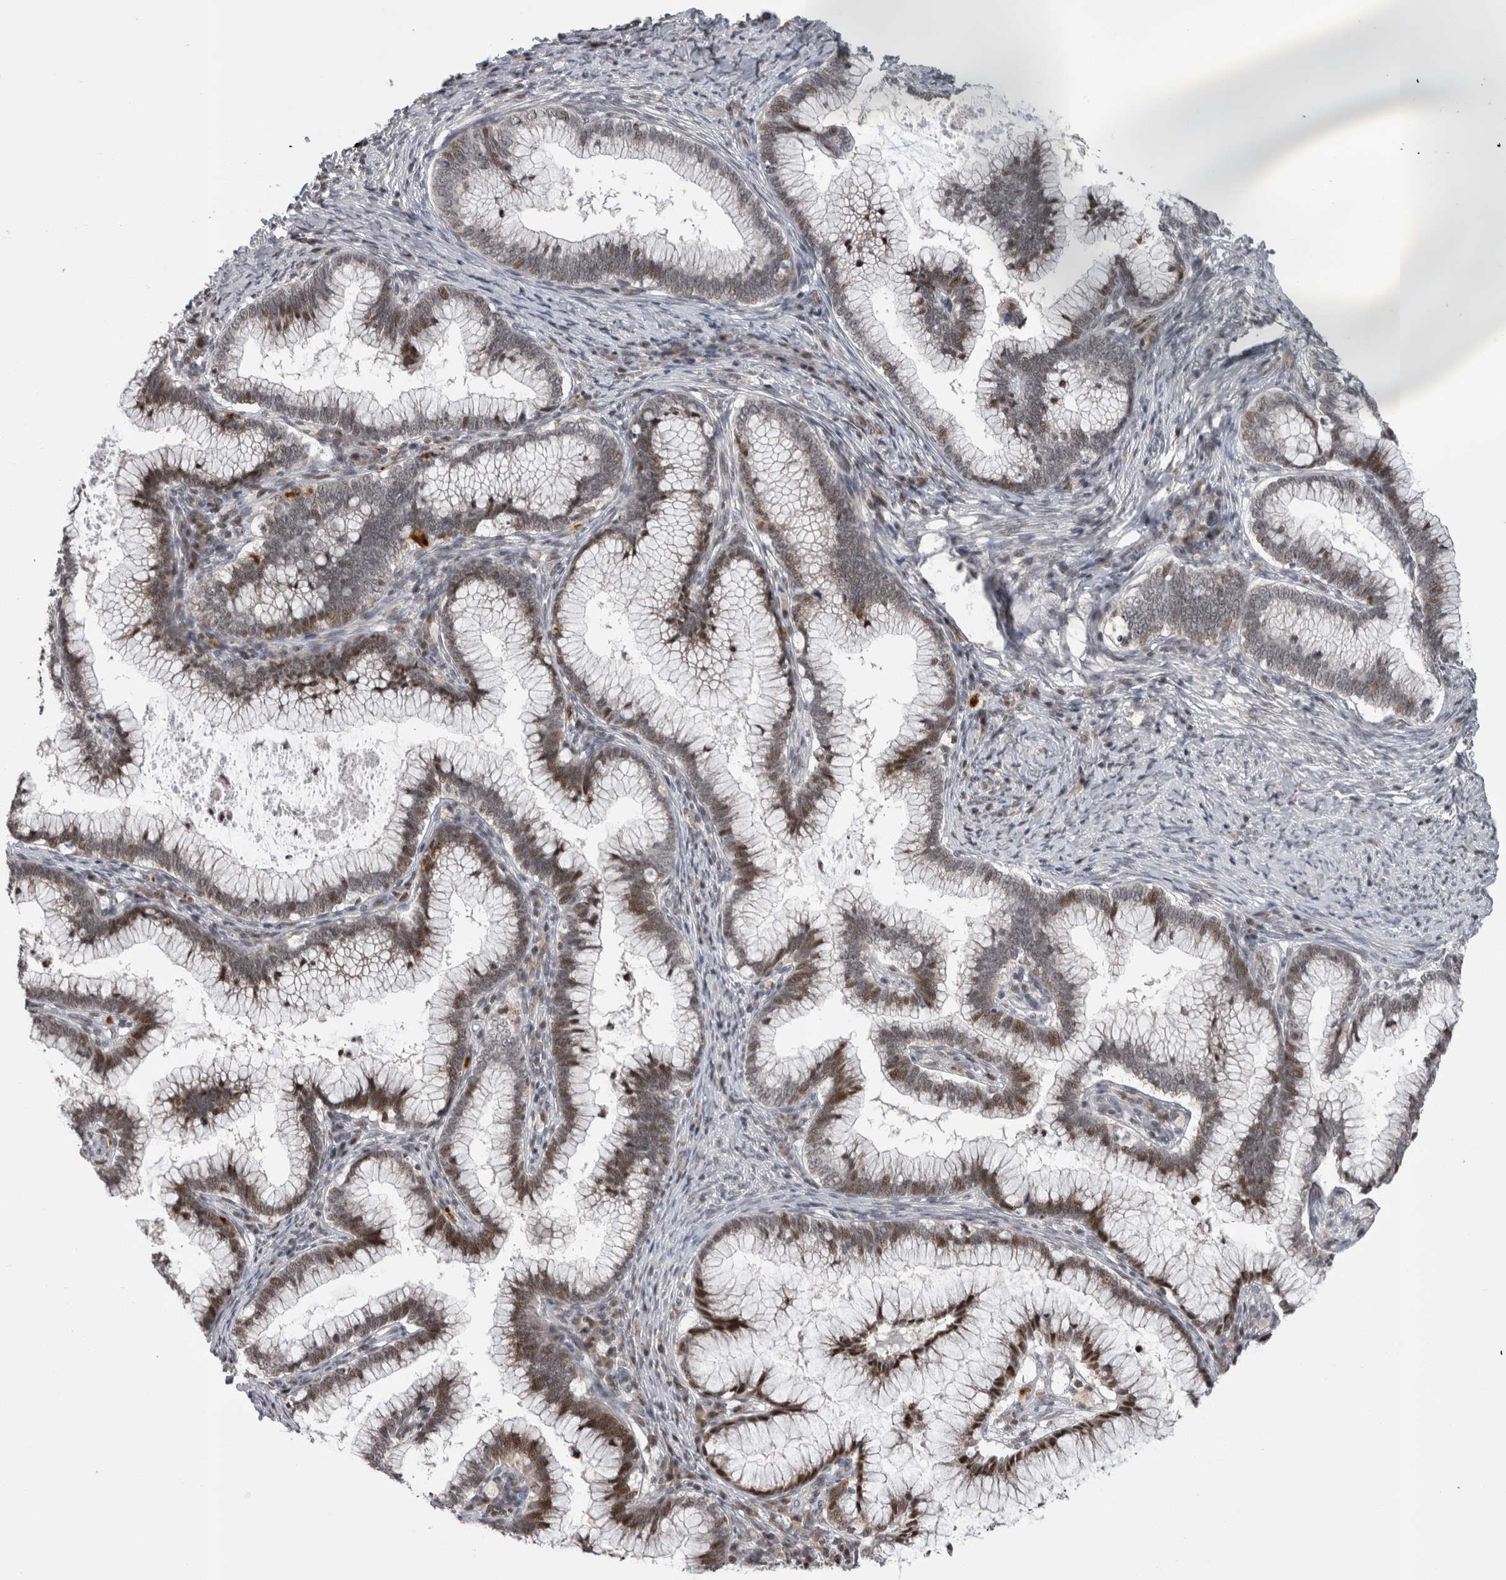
{"staining": {"intensity": "moderate", "quantity": "<25%", "location": "nuclear"}, "tissue": "cervical cancer", "cell_type": "Tumor cells", "image_type": "cancer", "snomed": [{"axis": "morphology", "description": "Adenocarcinoma, NOS"}, {"axis": "topography", "description": "Cervix"}], "caption": "Moderate nuclear positivity for a protein is identified in about <25% of tumor cells of cervical cancer using immunohistochemistry (IHC).", "gene": "ZBTB11", "patient": {"sex": "female", "age": 36}}